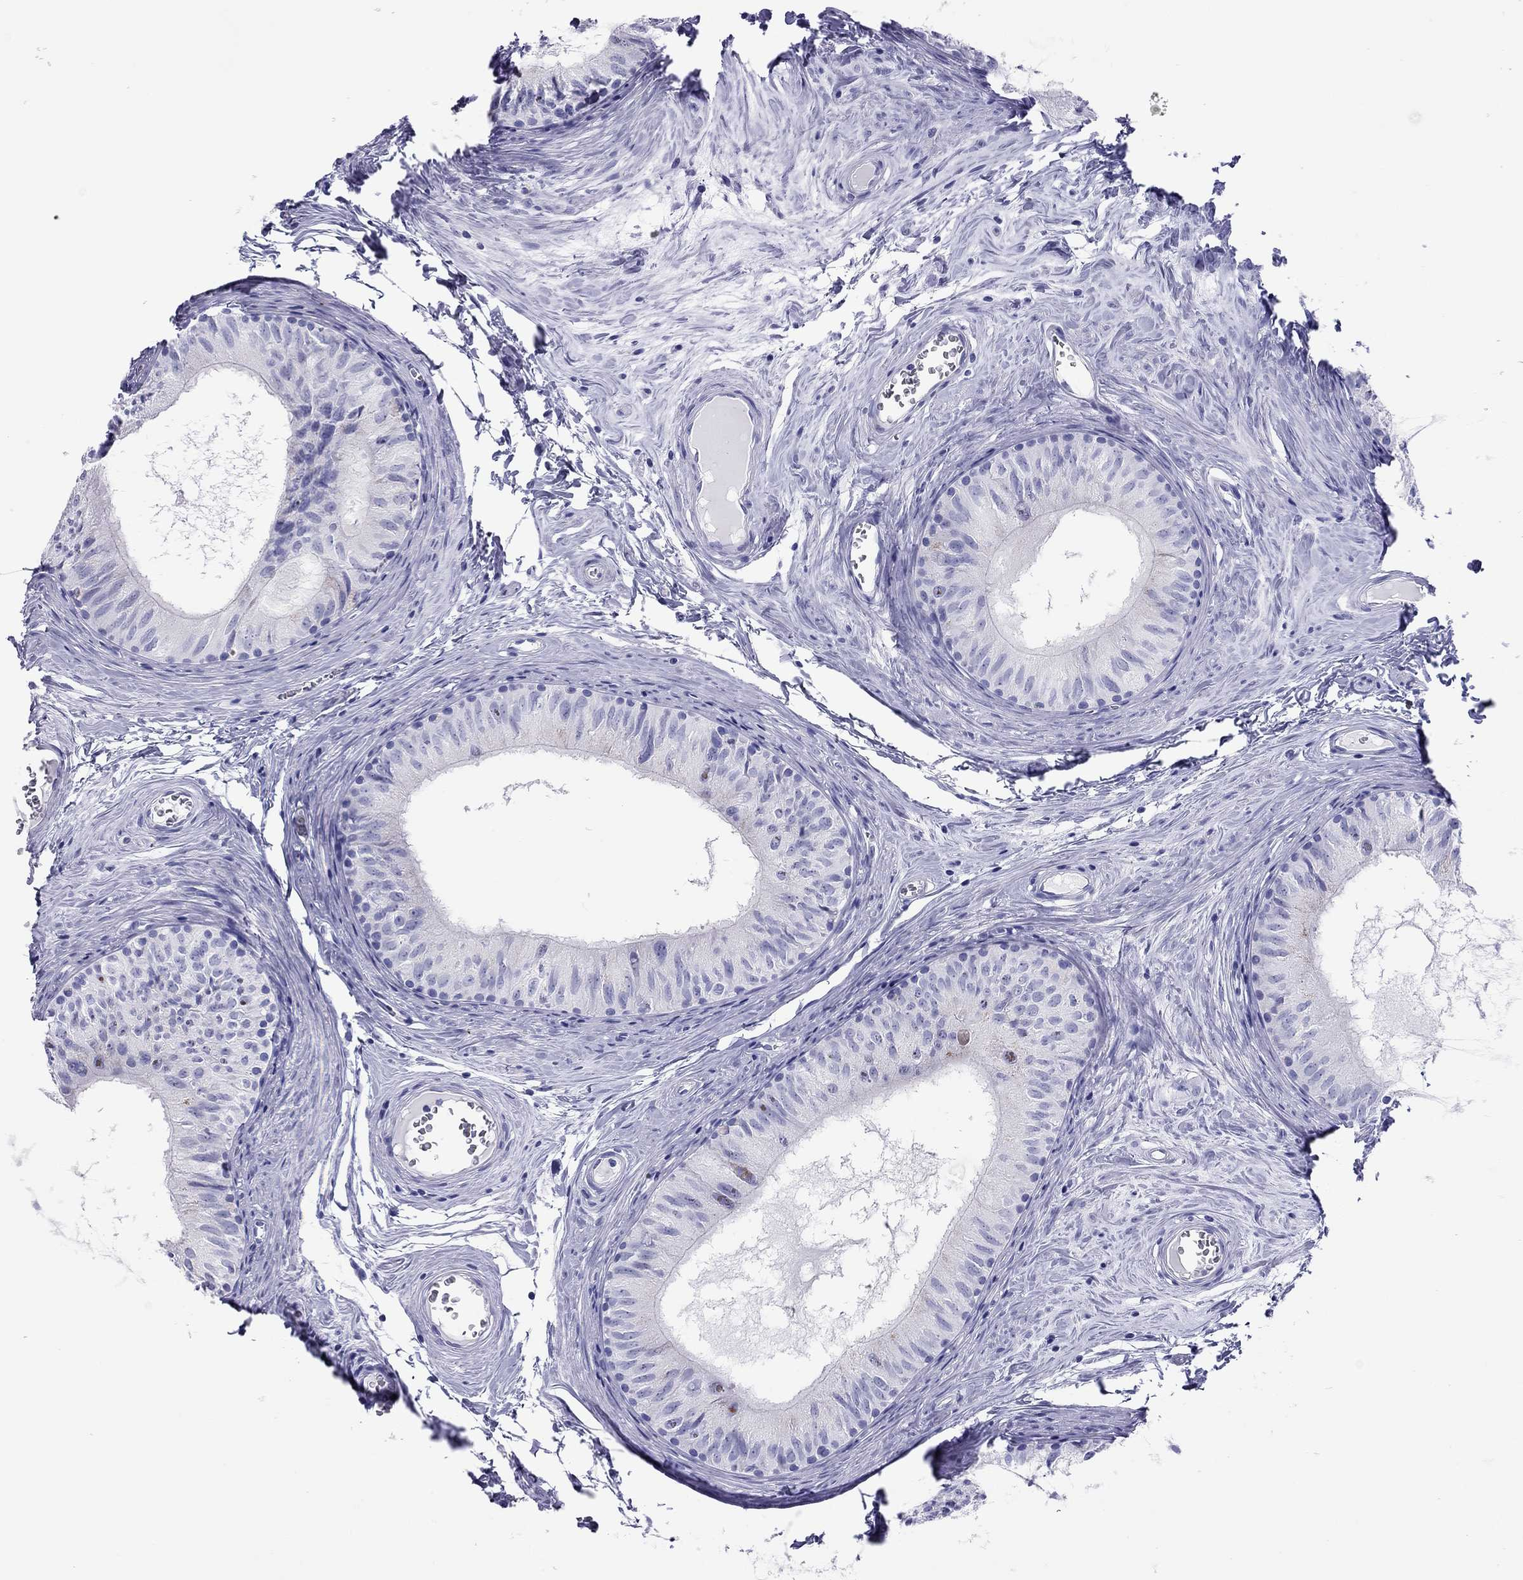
{"staining": {"intensity": "negative", "quantity": "none", "location": "none"}, "tissue": "epididymis", "cell_type": "Glandular cells", "image_type": "normal", "snomed": [{"axis": "morphology", "description": "Normal tissue, NOS"}, {"axis": "topography", "description": "Epididymis"}], "caption": "High power microscopy image of an immunohistochemistry (IHC) photomicrograph of benign epididymis, revealing no significant positivity in glandular cells.", "gene": "PTPRN", "patient": {"sex": "male", "age": 52}}